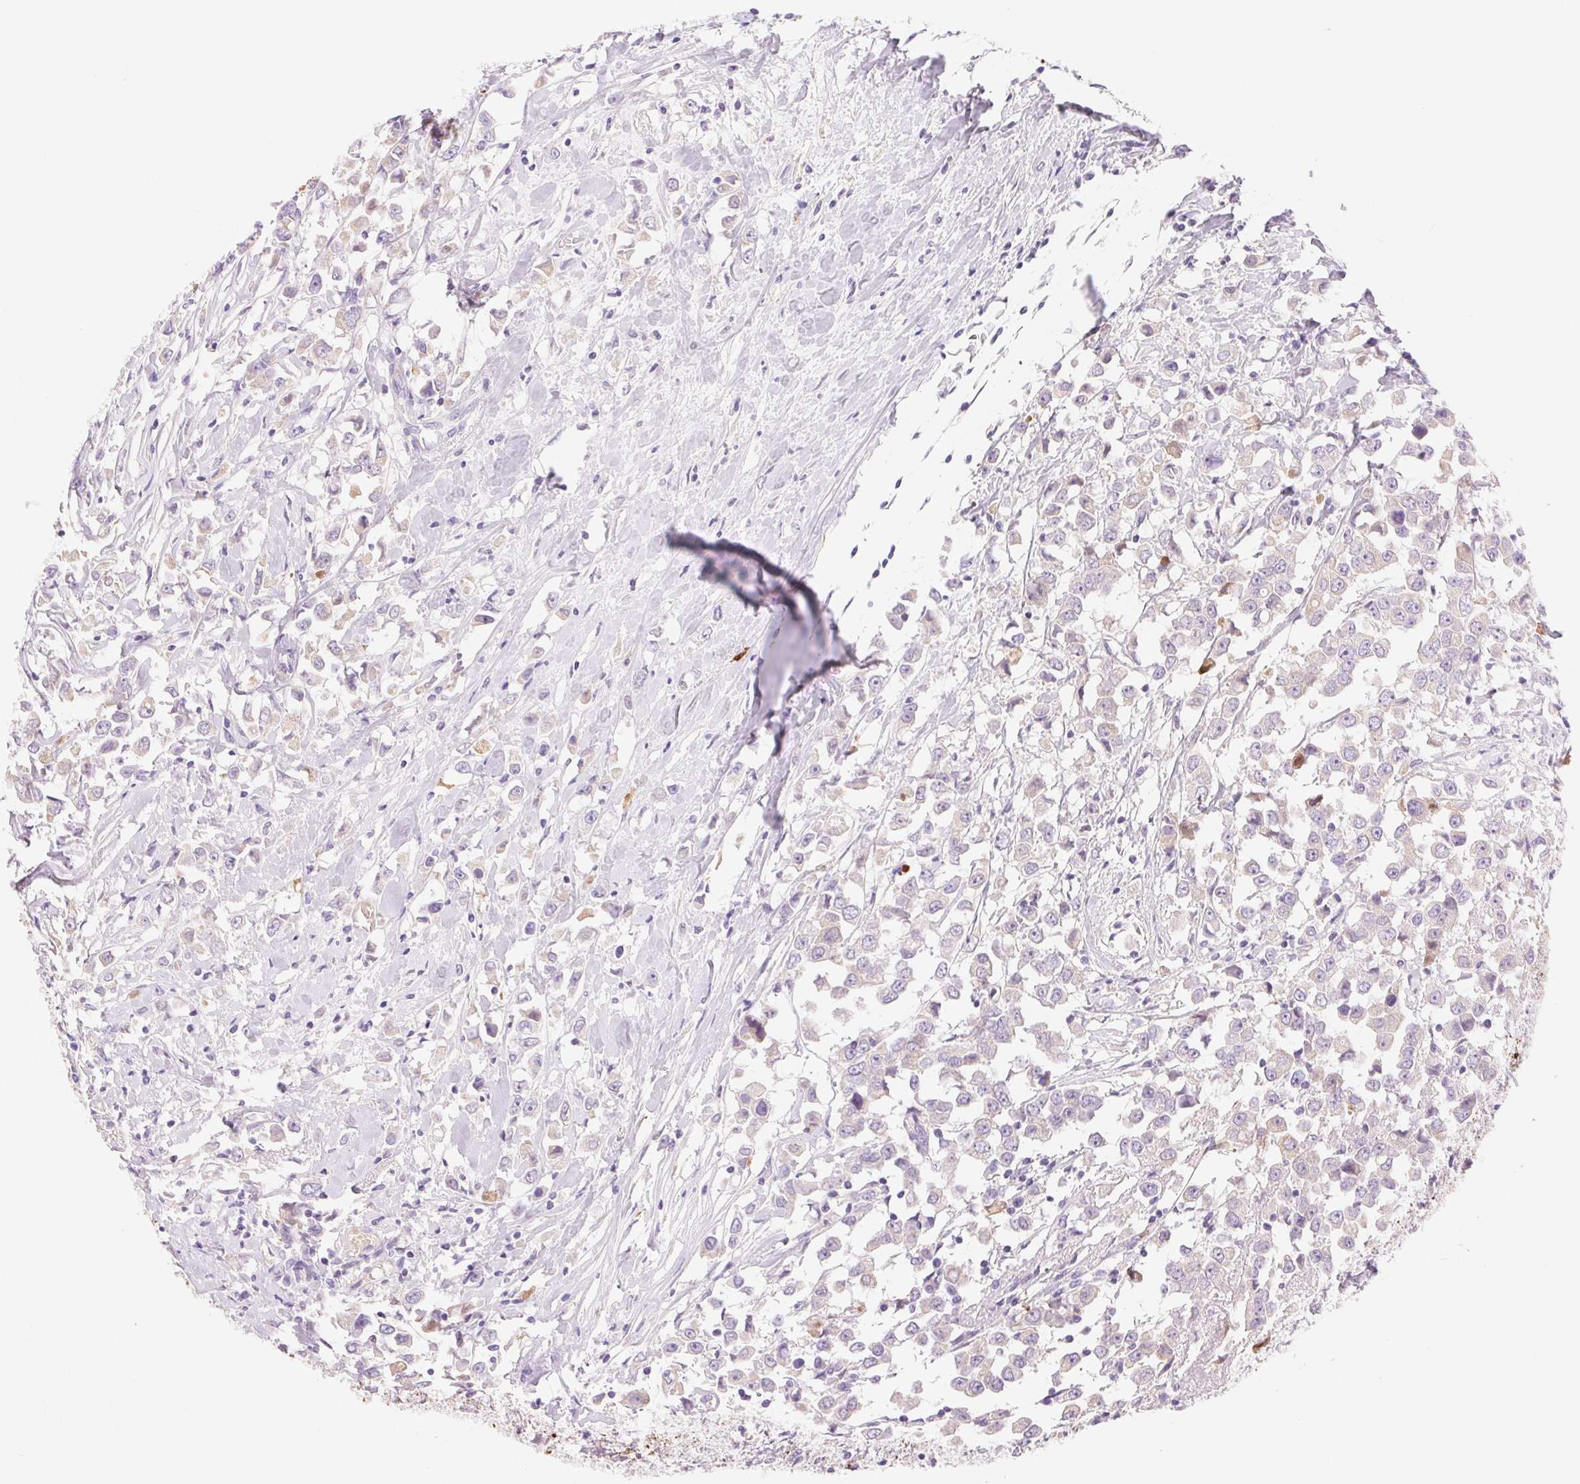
{"staining": {"intensity": "negative", "quantity": "none", "location": "none"}, "tissue": "breast cancer", "cell_type": "Tumor cells", "image_type": "cancer", "snomed": [{"axis": "morphology", "description": "Duct carcinoma"}, {"axis": "topography", "description": "Breast"}], "caption": "Breast cancer was stained to show a protein in brown. There is no significant expression in tumor cells. (DAB (3,3'-diaminobenzidine) immunohistochemistry visualized using brightfield microscopy, high magnification).", "gene": "FGA", "patient": {"sex": "female", "age": 61}}